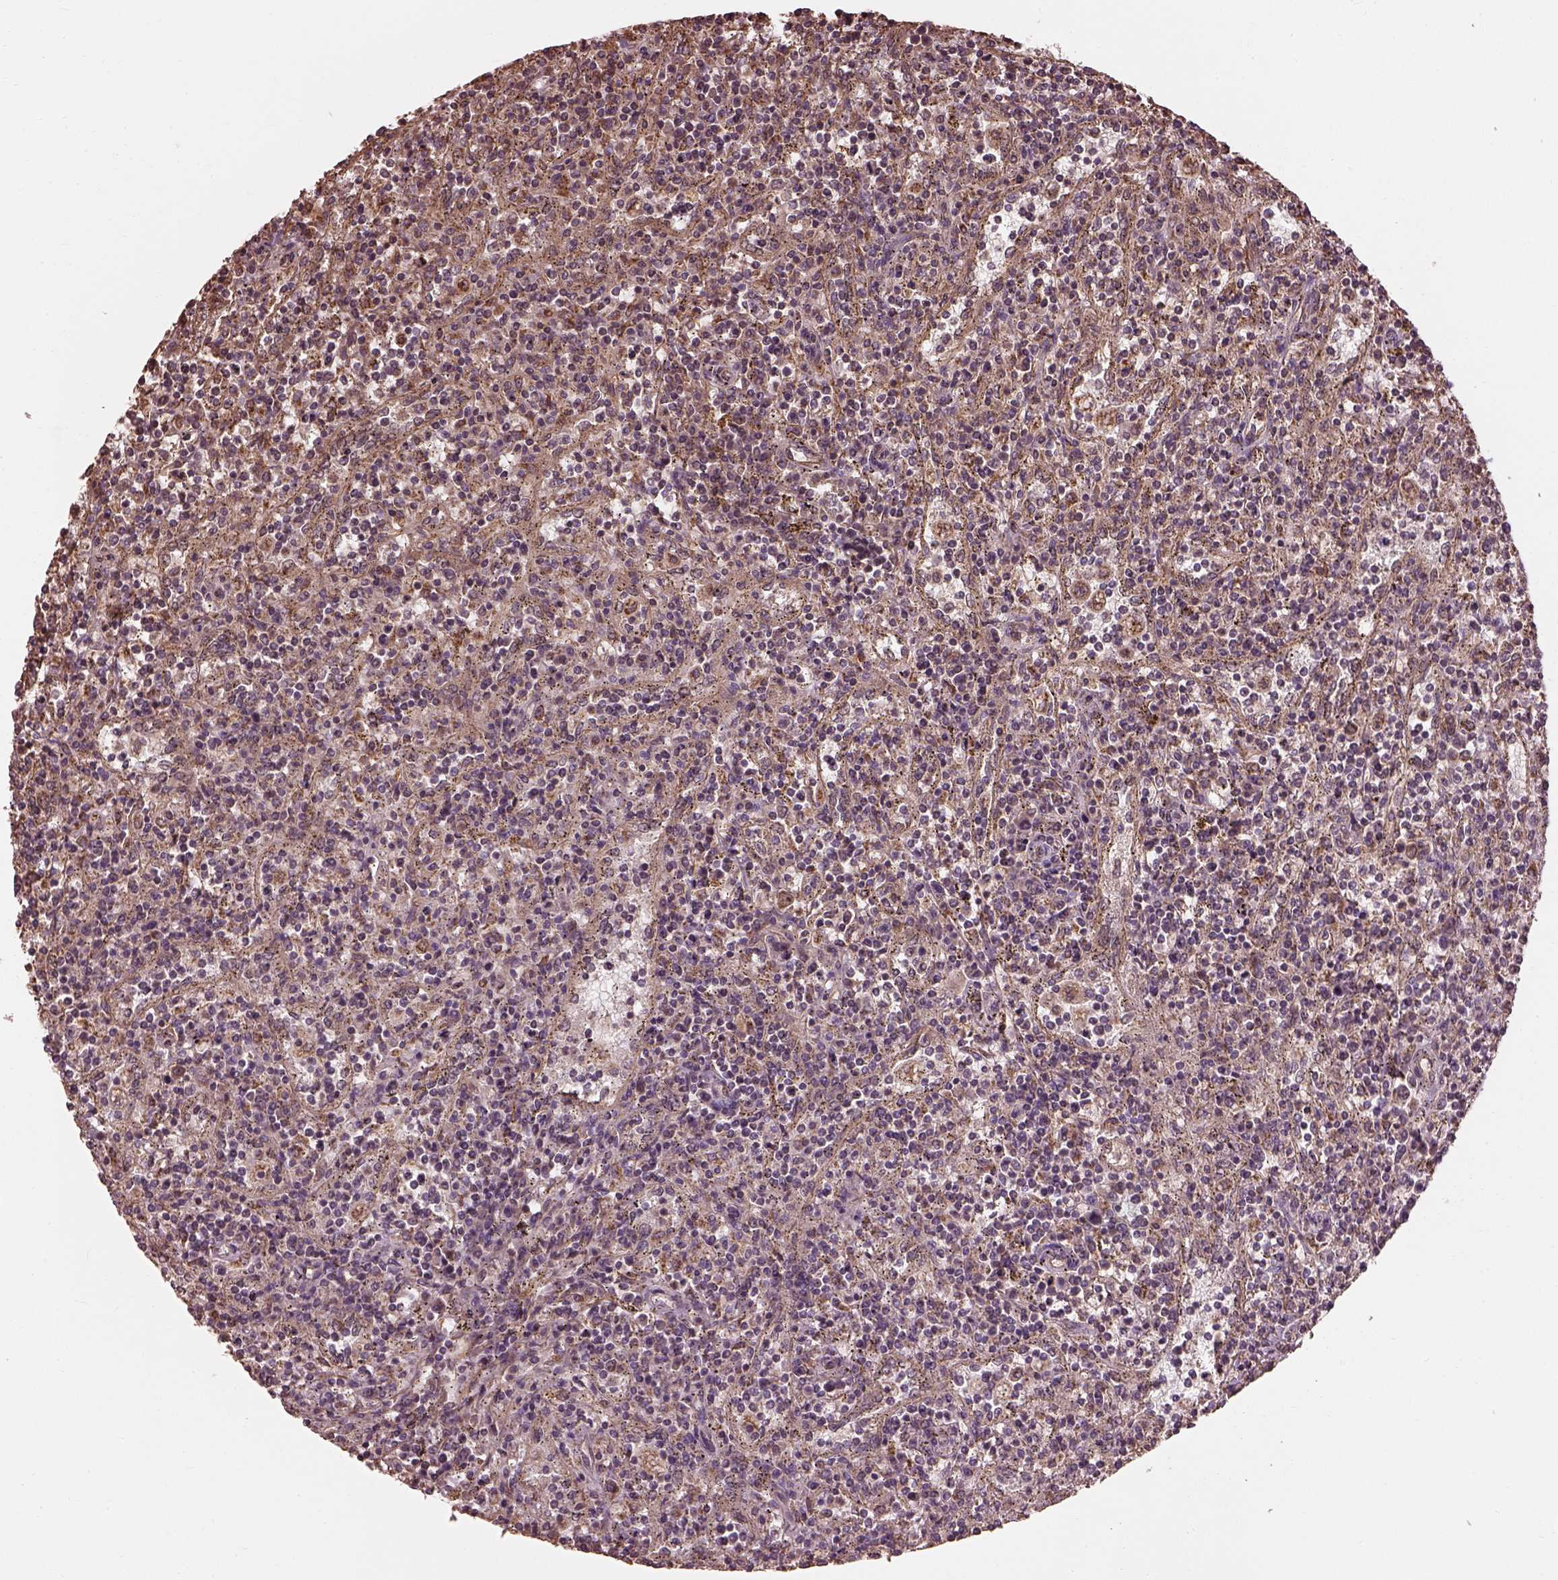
{"staining": {"intensity": "negative", "quantity": "none", "location": "none"}, "tissue": "lymphoma", "cell_type": "Tumor cells", "image_type": "cancer", "snomed": [{"axis": "morphology", "description": "Malignant lymphoma, non-Hodgkin's type, Low grade"}, {"axis": "topography", "description": "Spleen"}], "caption": "A high-resolution histopathology image shows immunohistochemistry staining of malignant lymphoma, non-Hodgkin's type (low-grade), which exhibits no significant staining in tumor cells.", "gene": "METTL4", "patient": {"sex": "male", "age": 62}}